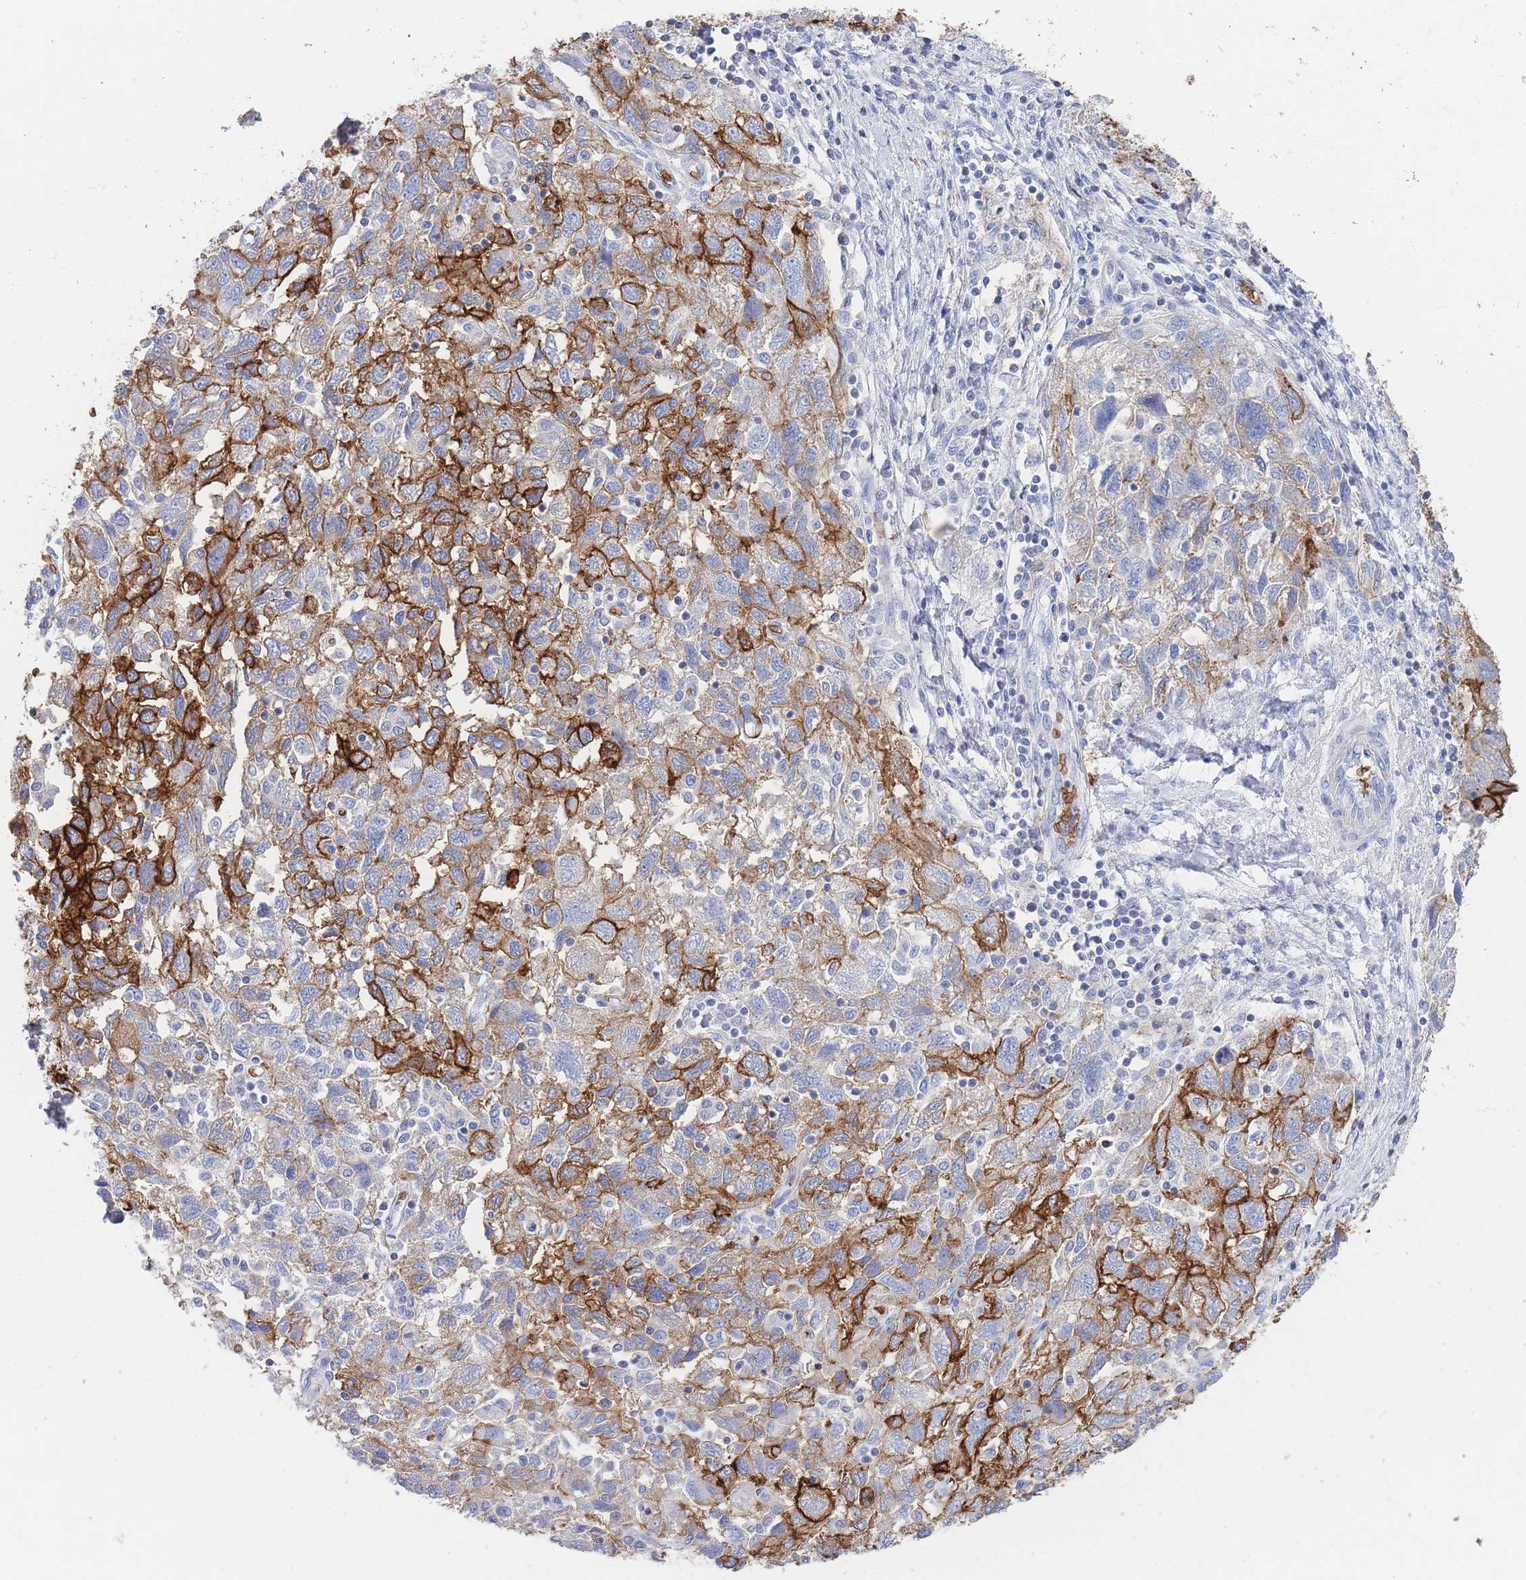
{"staining": {"intensity": "strong", "quantity": "<25%", "location": "cytoplasmic/membranous"}, "tissue": "ovarian cancer", "cell_type": "Tumor cells", "image_type": "cancer", "snomed": [{"axis": "morphology", "description": "Carcinoma, NOS"}, {"axis": "morphology", "description": "Cystadenocarcinoma, serous, NOS"}, {"axis": "topography", "description": "Ovary"}], "caption": "Immunohistochemistry (IHC) image of neoplastic tissue: ovarian serous cystadenocarcinoma stained using IHC displays medium levels of strong protein expression localized specifically in the cytoplasmic/membranous of tumor cells, appearing as a cytoplasmic/membranous brown color.", "gene": "SLC2A1", "patient": {"sex": "female", "age": 69}}